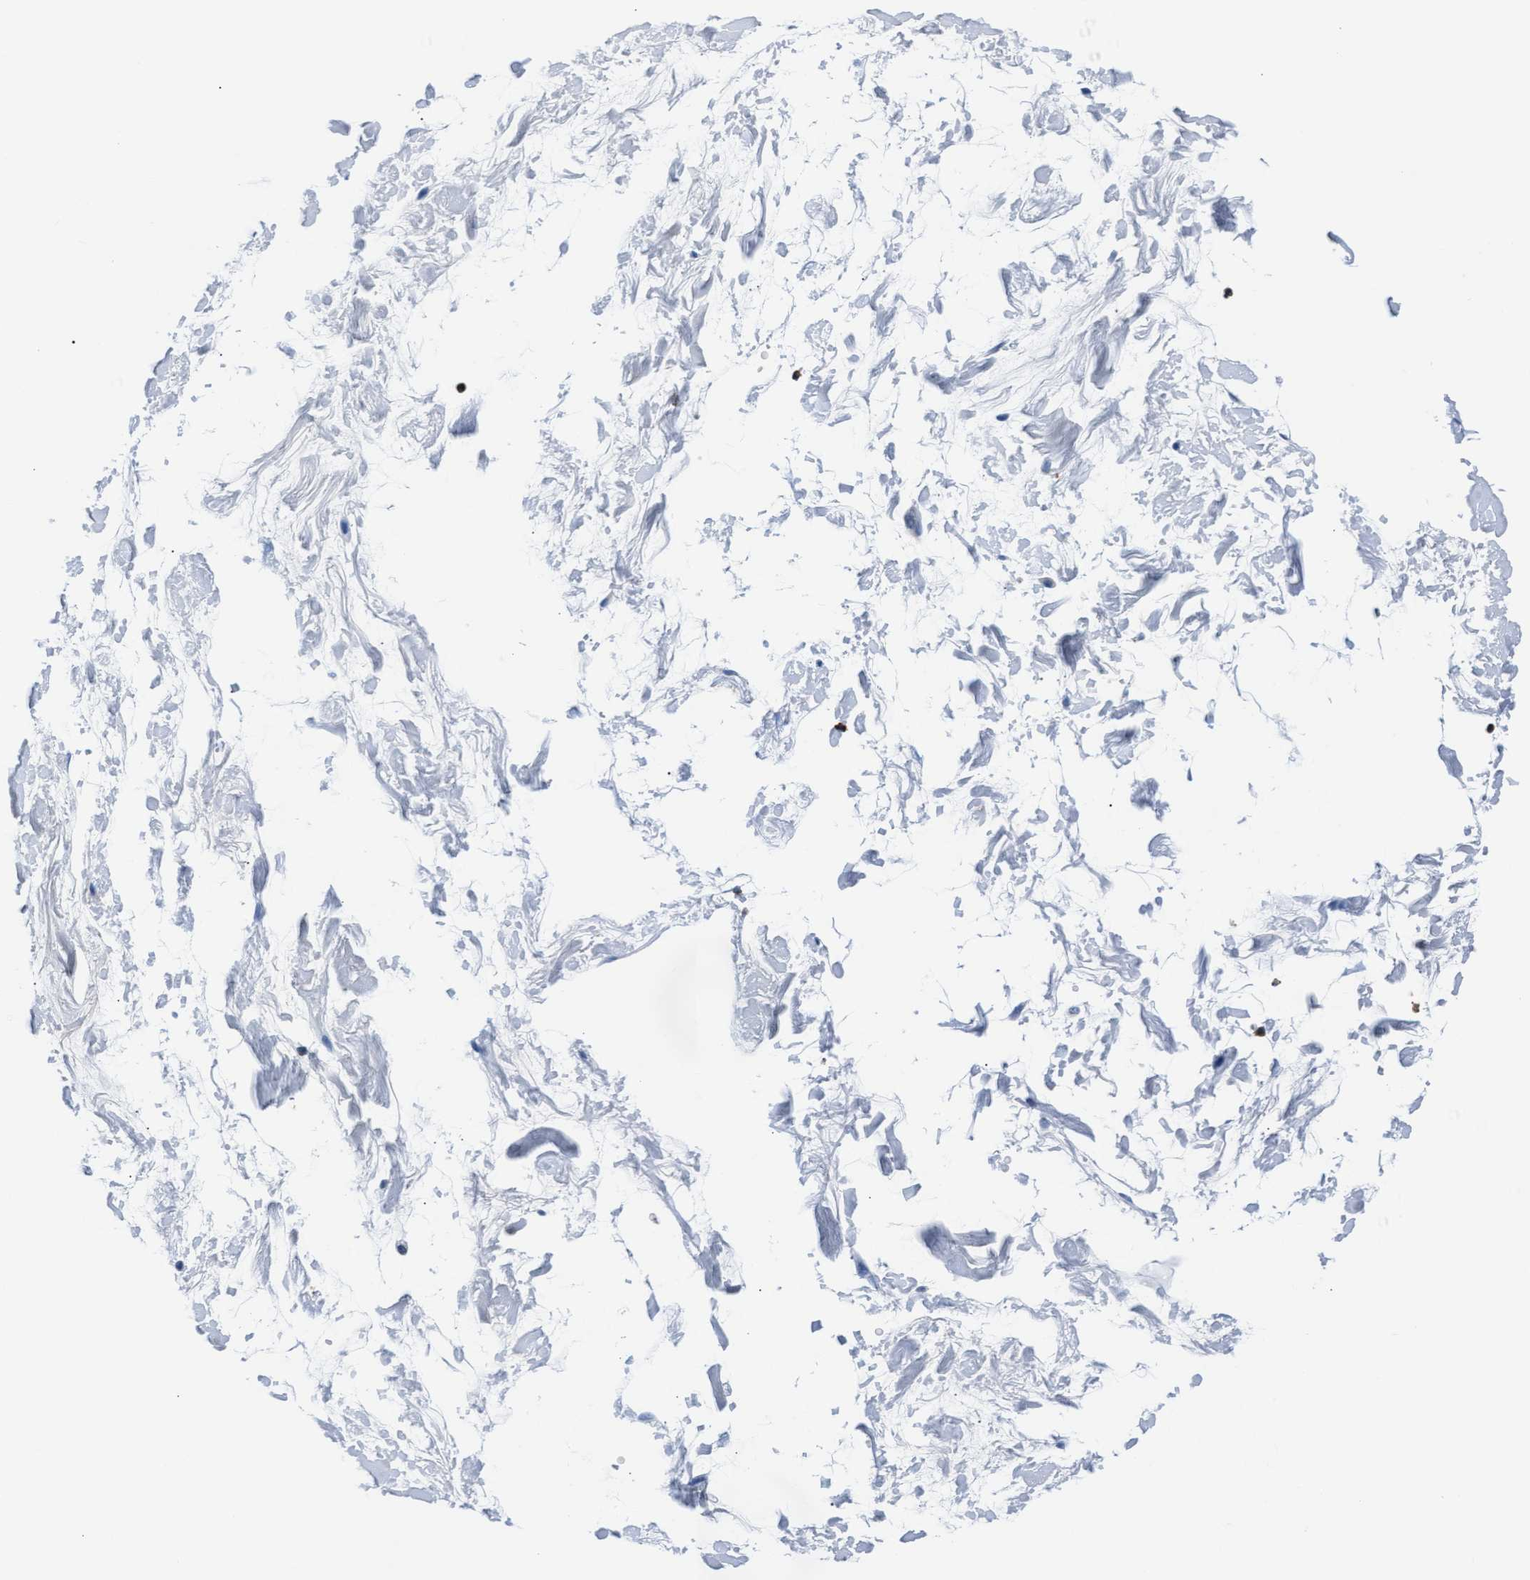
{"staining": {"intensity": "negative", "quantity": "none", "location": "none"}, "tissue": "adipose tissue", "cell_type": "Adipocytes", "image_type": "normal", "snomed": [{"axis": "morphology", "description": "Normal tissue, NOS"}, {"axis": "topography", "description": "Soft tissue"}], "caption": "Adipocytes show no significant expression in unremarkable adipose tissue.", "gene": "MMP8", "patient": {"sex": "male", "age": 72}}